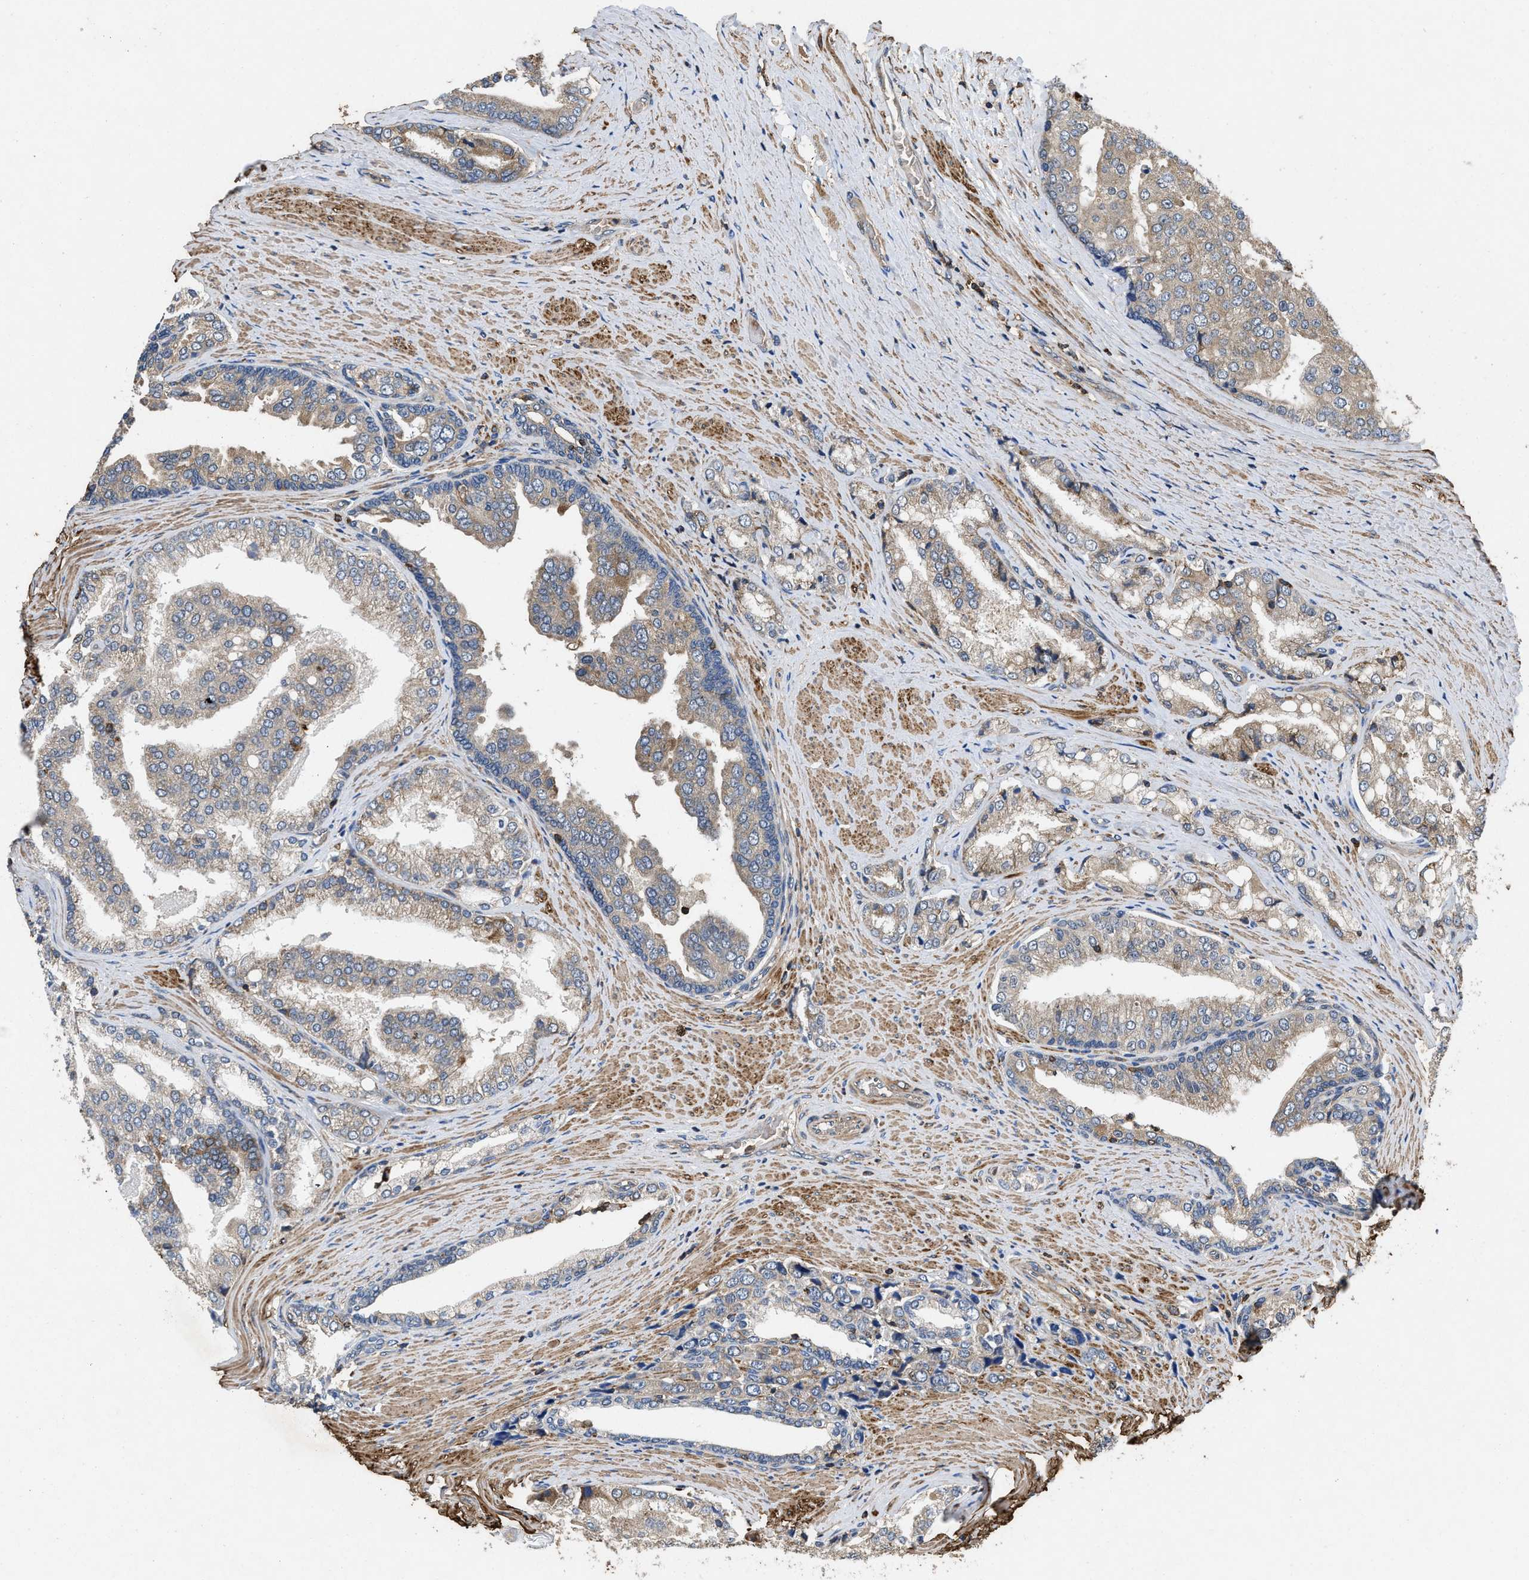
{"staining": {"intensity": "weak", "quantity": ">75%", "location": "cytoplasmic/membranous"}, "tissue": "prostate cancer", "cell_type": "Tumor cells", "image_type": "cancer", "snomed": [{"axis": "morphology", "description": "Adenocarcinoma, High grade"}, {"axis": "topography", "description": "Prostate"}], "caption": "A low amount of weak cytoplasmic/membranous staining is appreciated in approximately >75% of tumor cells in adenocarcinoma (high-grade) (prostate) tissue.", "gene": "LINGO2", "patient": {"sex": "male", "age": 50}}